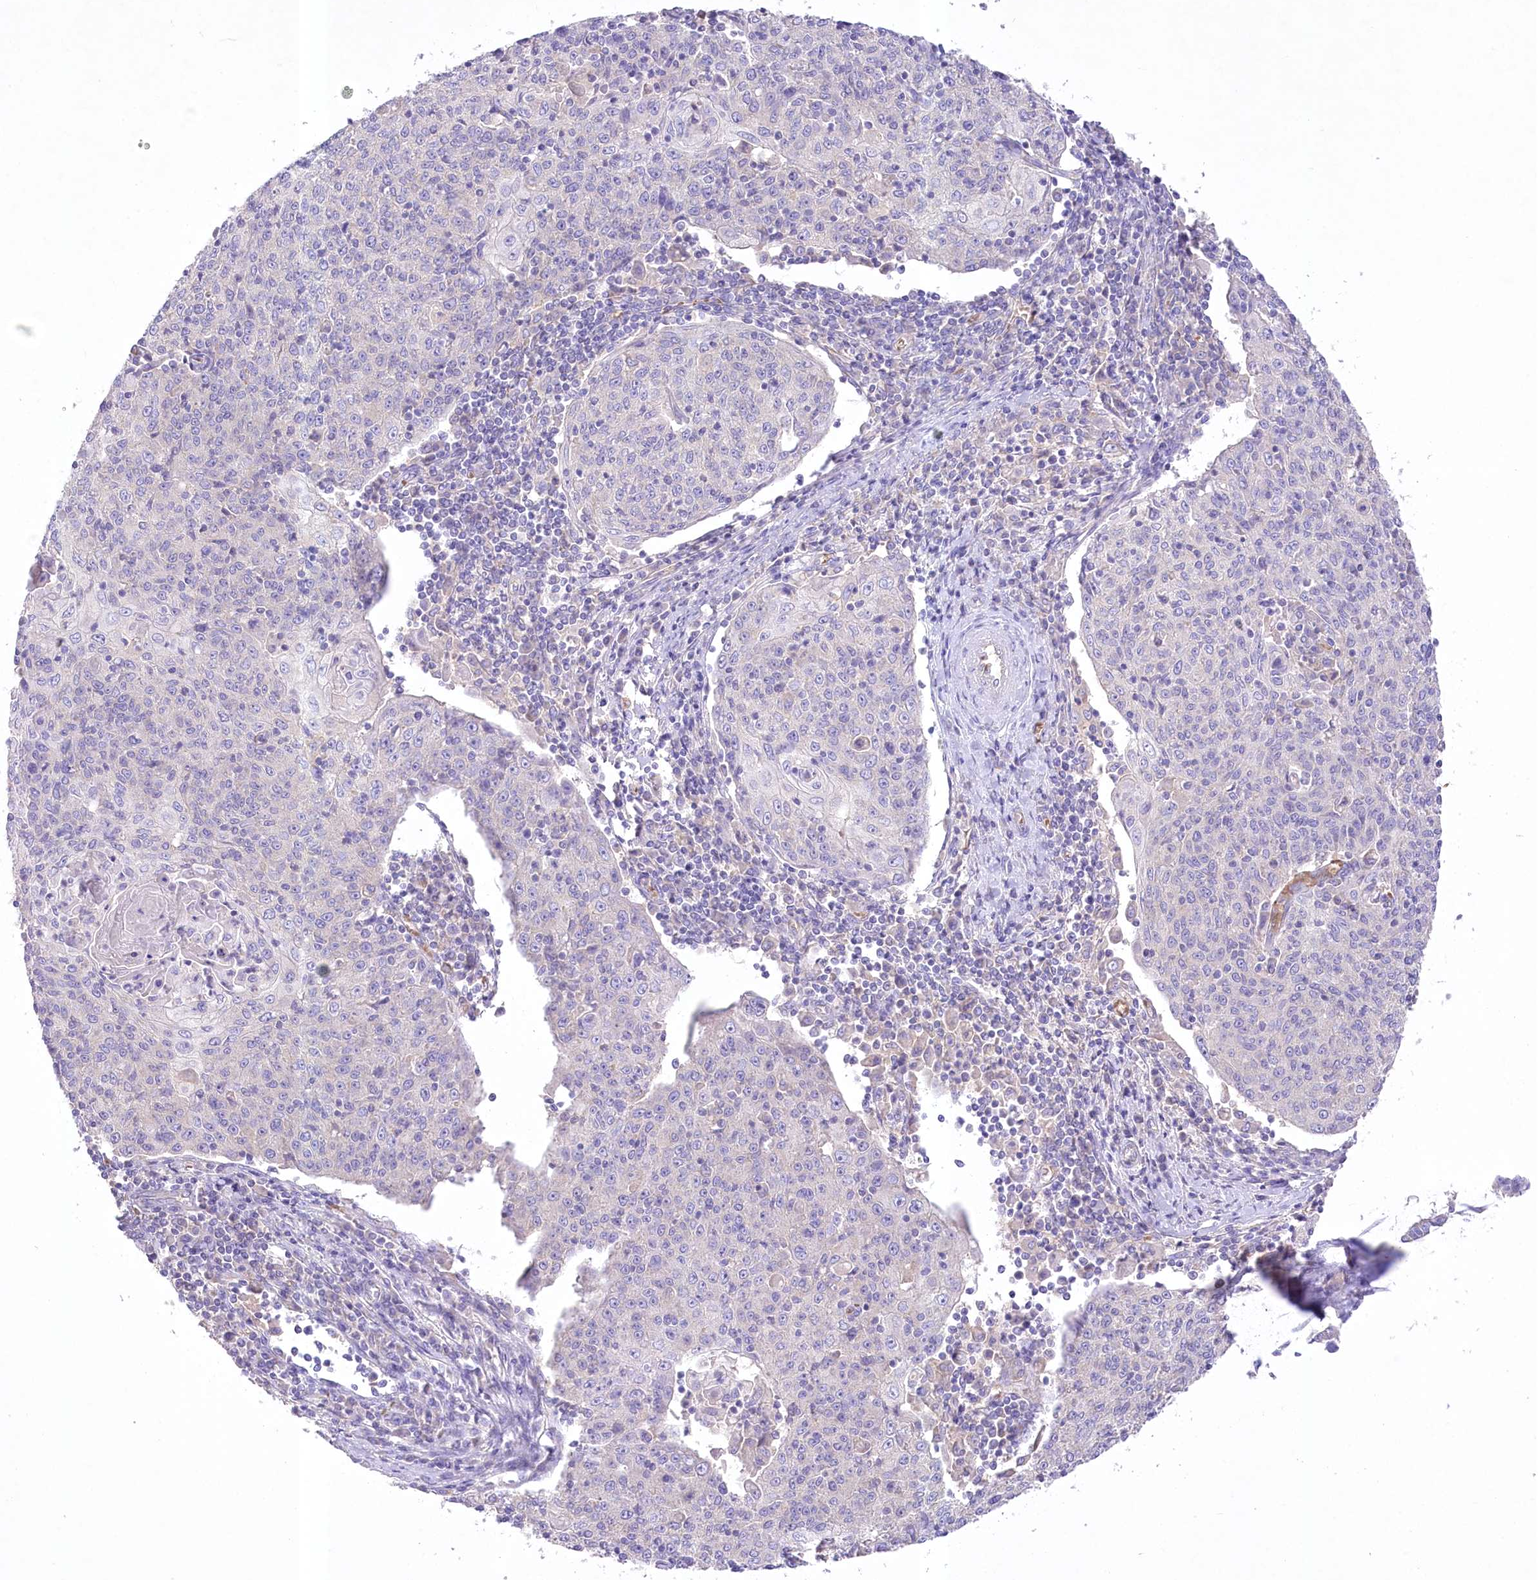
{"staining": {"intensity": "negative", "quantity": "none", "location": "none"}, "tissue": "cervical cancer", "cell_type": "Tumor cells", "image_type": "cancer", "snomed": [{"axis": "morphology", "description": "Squamous cell carcinoma, NOS"}, {"axis": "topography", "description": "Cervix"}], "caption": "This is a image of IHC staining of squamous cell carcinoma (cervical), which shows no positivity in tumor cells.", "gene": "PRSS53", "patient": {"sex": "female", "age": 48}}